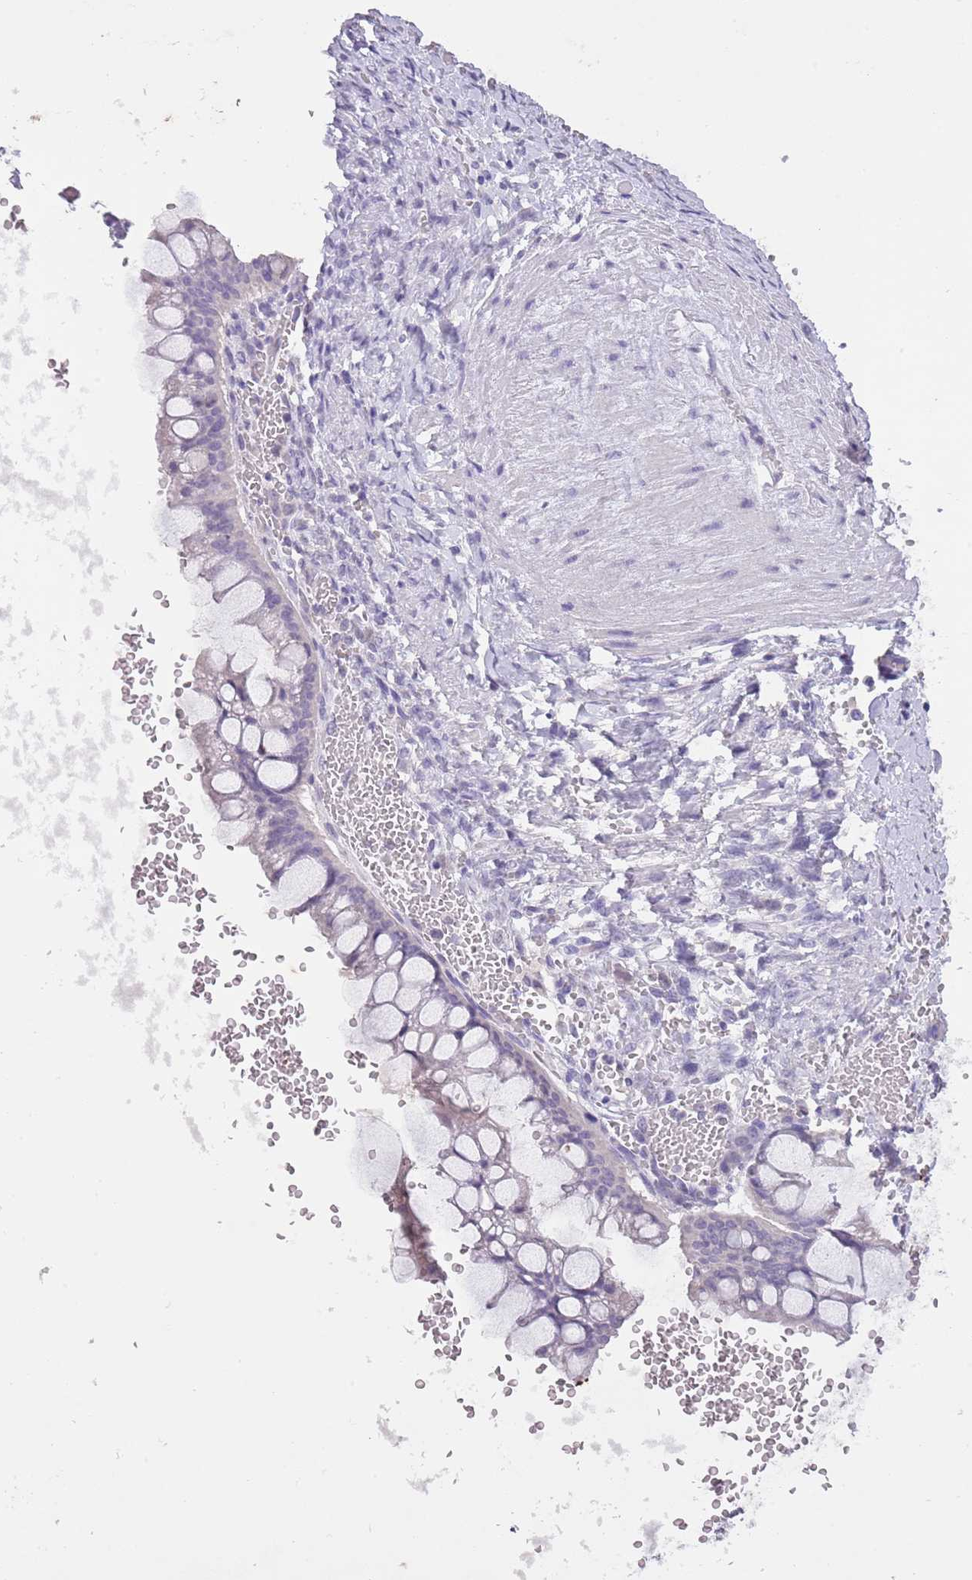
{"staining": {"intensity": "negative", "quantity": "none", "location": "none"}, "tissue": "ovarian cancer", "cell_type": "Tumor cells", "image_type": "cancer", "snomed": [{"axis": "morphology", "description": "Cystadenocarcinoma, mucinous, NOS"}, {"axis": "topography", "description": "Ovary"}], "caption": "Immunohistochemical staining of ovarian mucinous cystadenocarcinoma displays no significant expression in tumor cells. (DAB immunohistochemistry visualized using brightfield microscopy, high magnification).", "gene": "SLC35E3", "patient": {"sex": "female", "age": 73}}